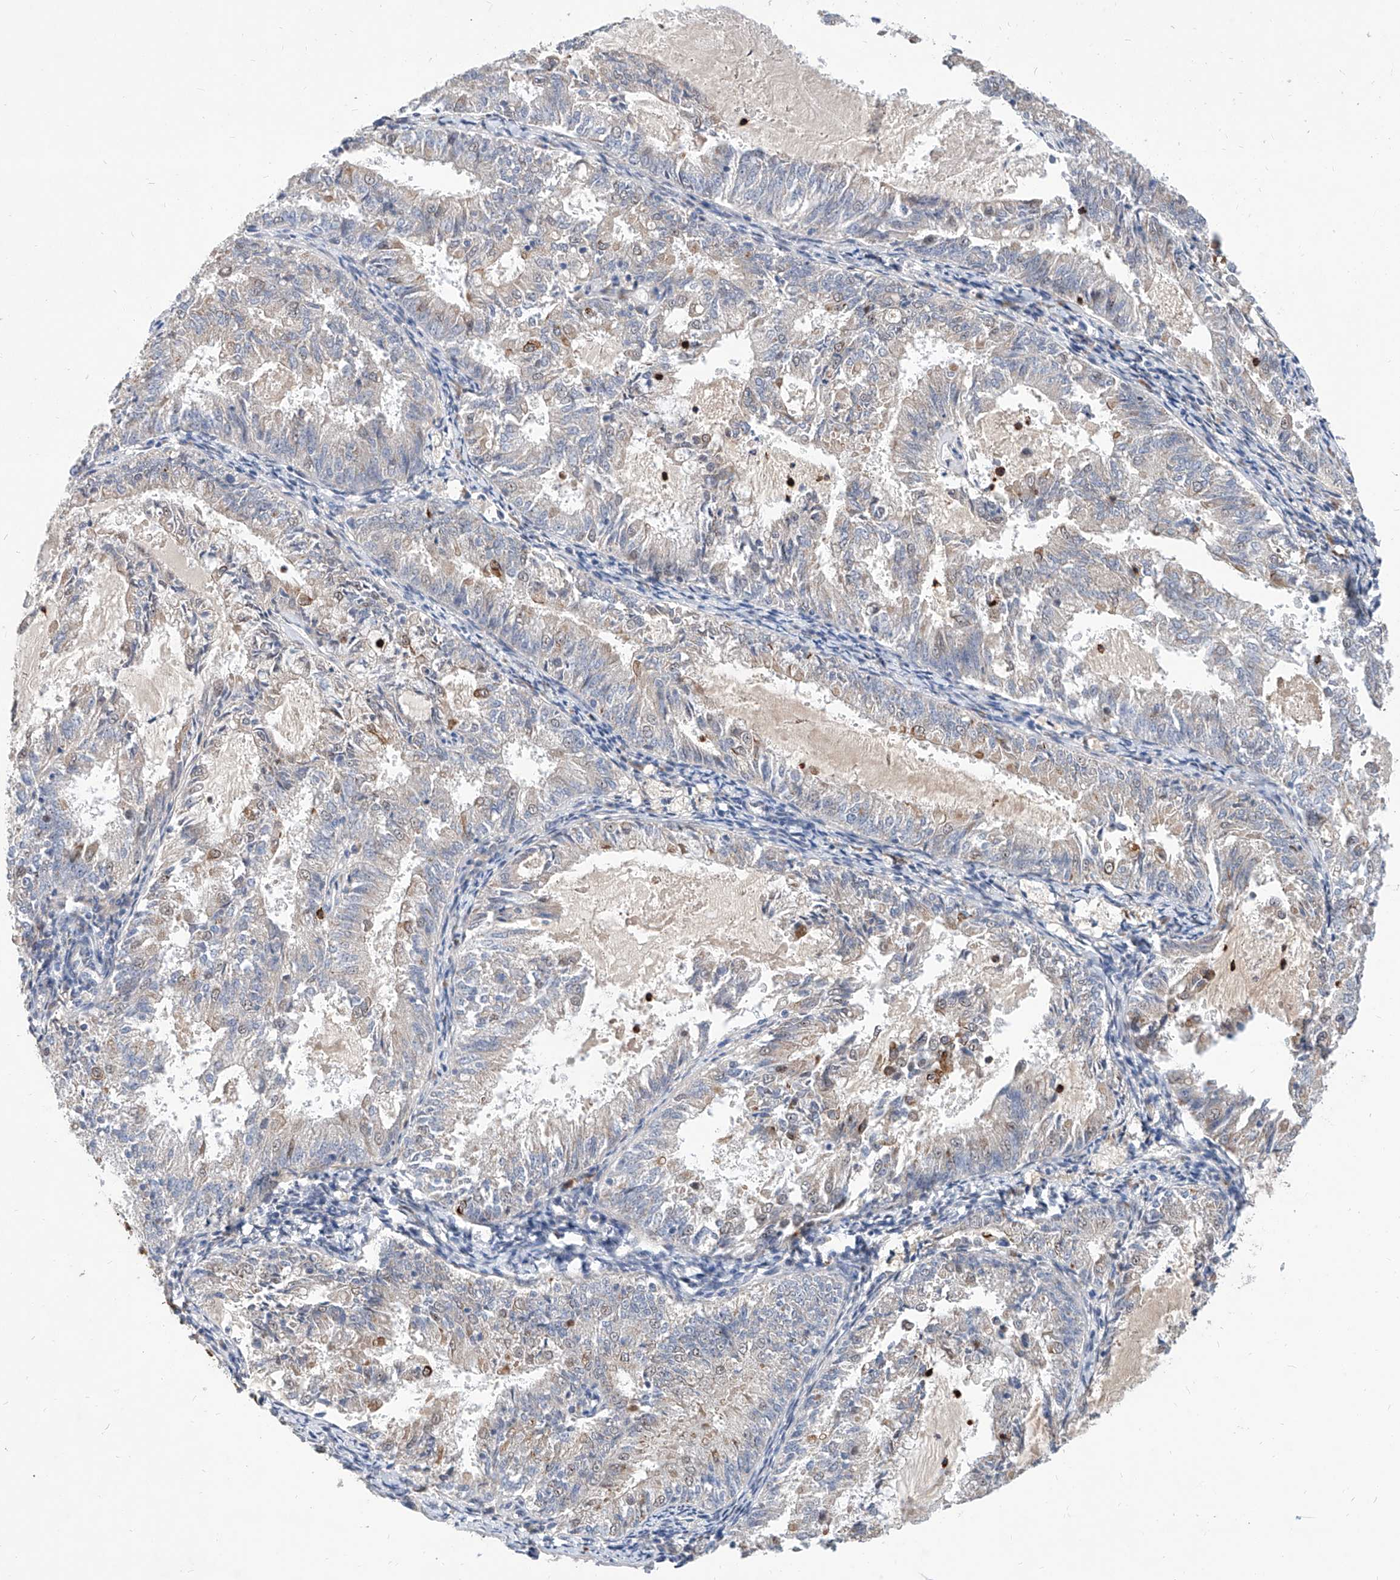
{"staining": {"intensity": "moderate", "quantity": "<25%", "location": "cytoplasmic/membranous"}, "tissue": "endometrial cancer", "cell_type": "Tumor cells", "image_type": "cancer", "snomed": [{"axis": "morphology", "description": "Adenocarcinoma, NOS"}, {"axis": "topography", "description": "Endometrium"}], "caption": "Endometrial cancer (adenocarcinoma) stained with a brown dye exhibits moderate cytoplasmic/membranous positive staining in approximately <25% of tumor cells.", "gene": "MFSD4B", "patient": {"sex": "female", "age": 57}}